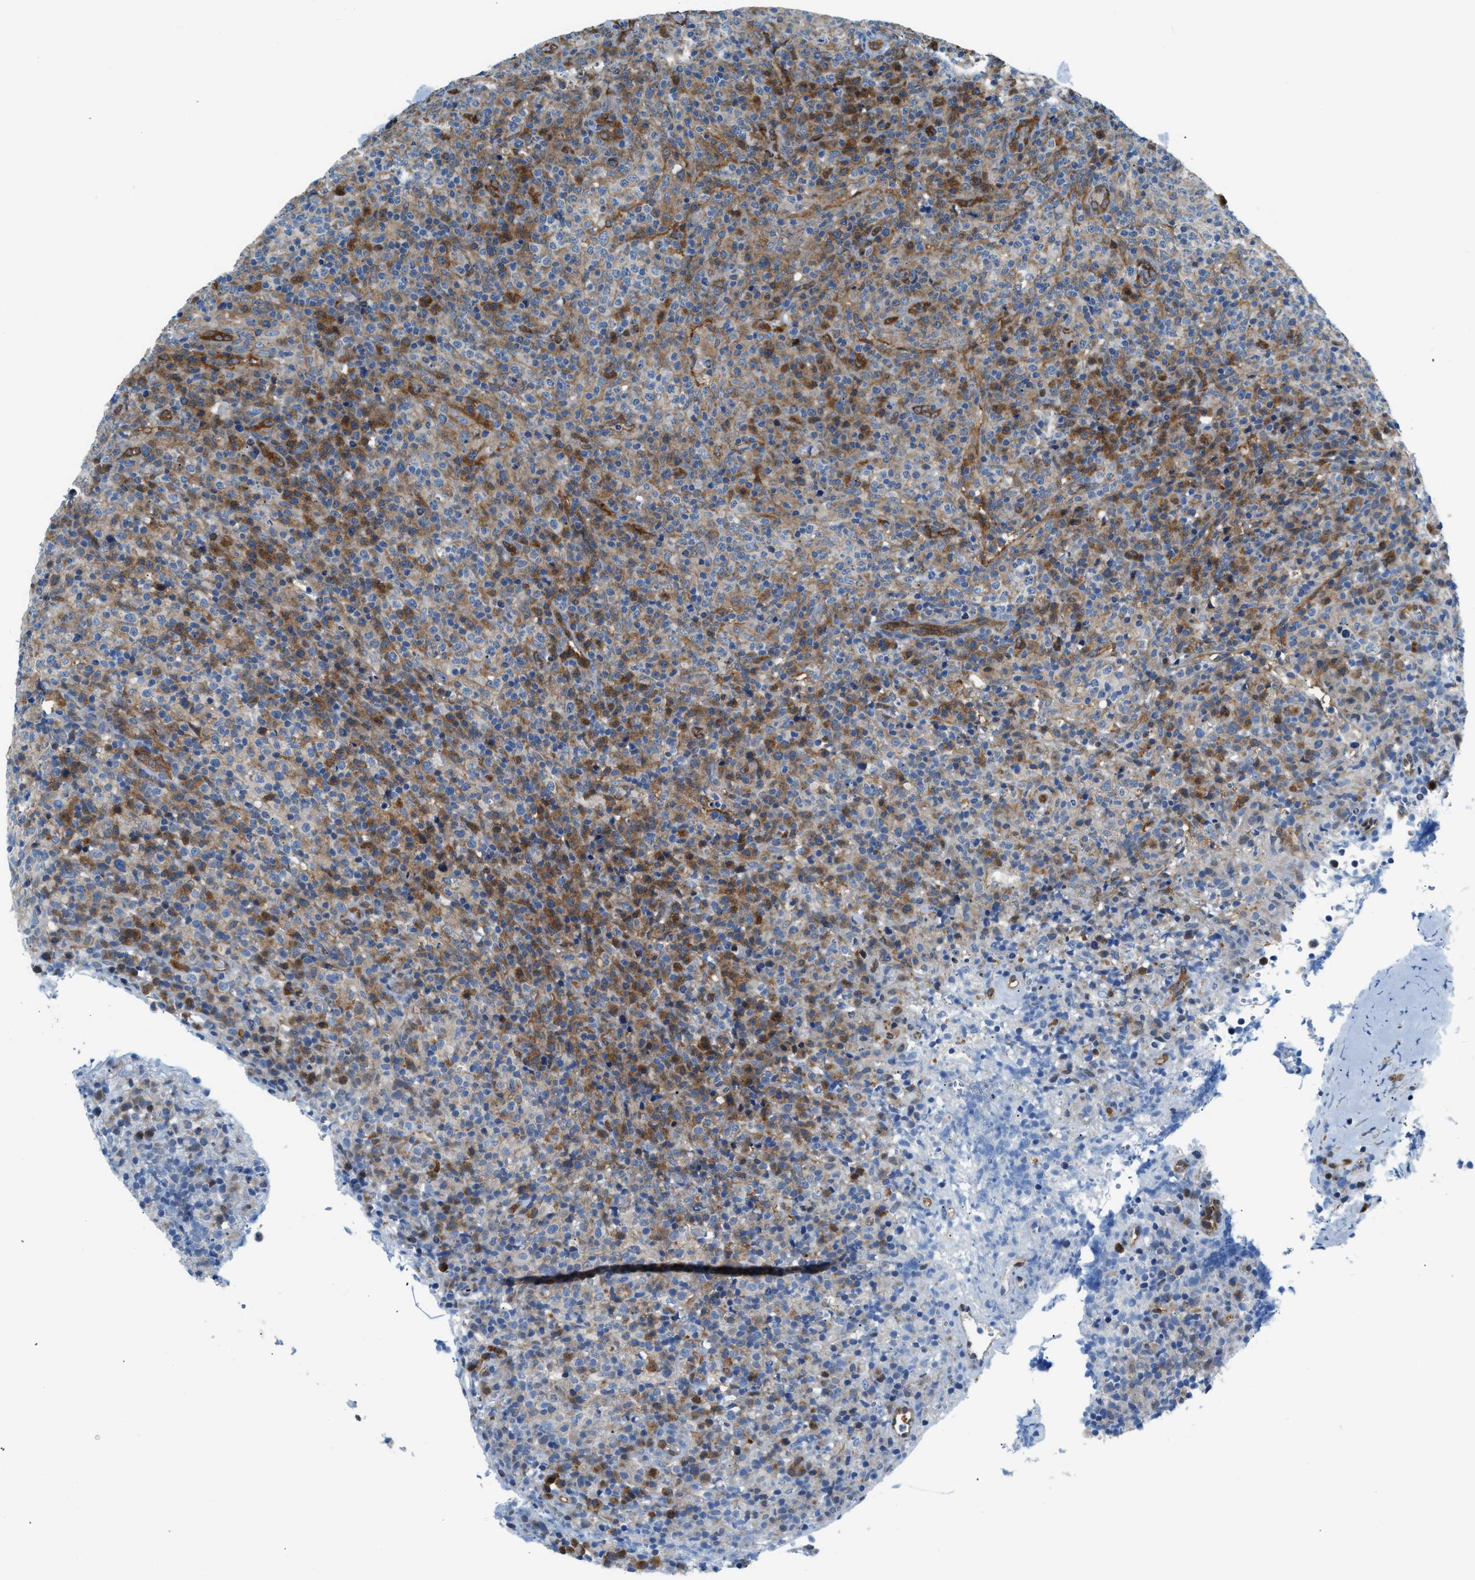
{"staining": {"intensity": "moderate", "quantity": "<25%", "location": "cytoplasmic/membranous"}, "tissue": "lymphoma", "cell_type": "Tumor cells", "image_type": "cancer", "snomed": [{"axis": "morphology", "description": "Malignant lymphoma, non-Hodgkin's type, High grade"}, {"axis": "topography", "description": "Lymph node"}], "caption": "This is a micrograph of IHC staining of high-grade malignant lymphoma, non-Hodgkin's type, which shows moderate positivity in the cytoplasmic/membranous of tumor cells.", "gene": "YWHAE", "patient": {"sex": "female", "age": 76}}